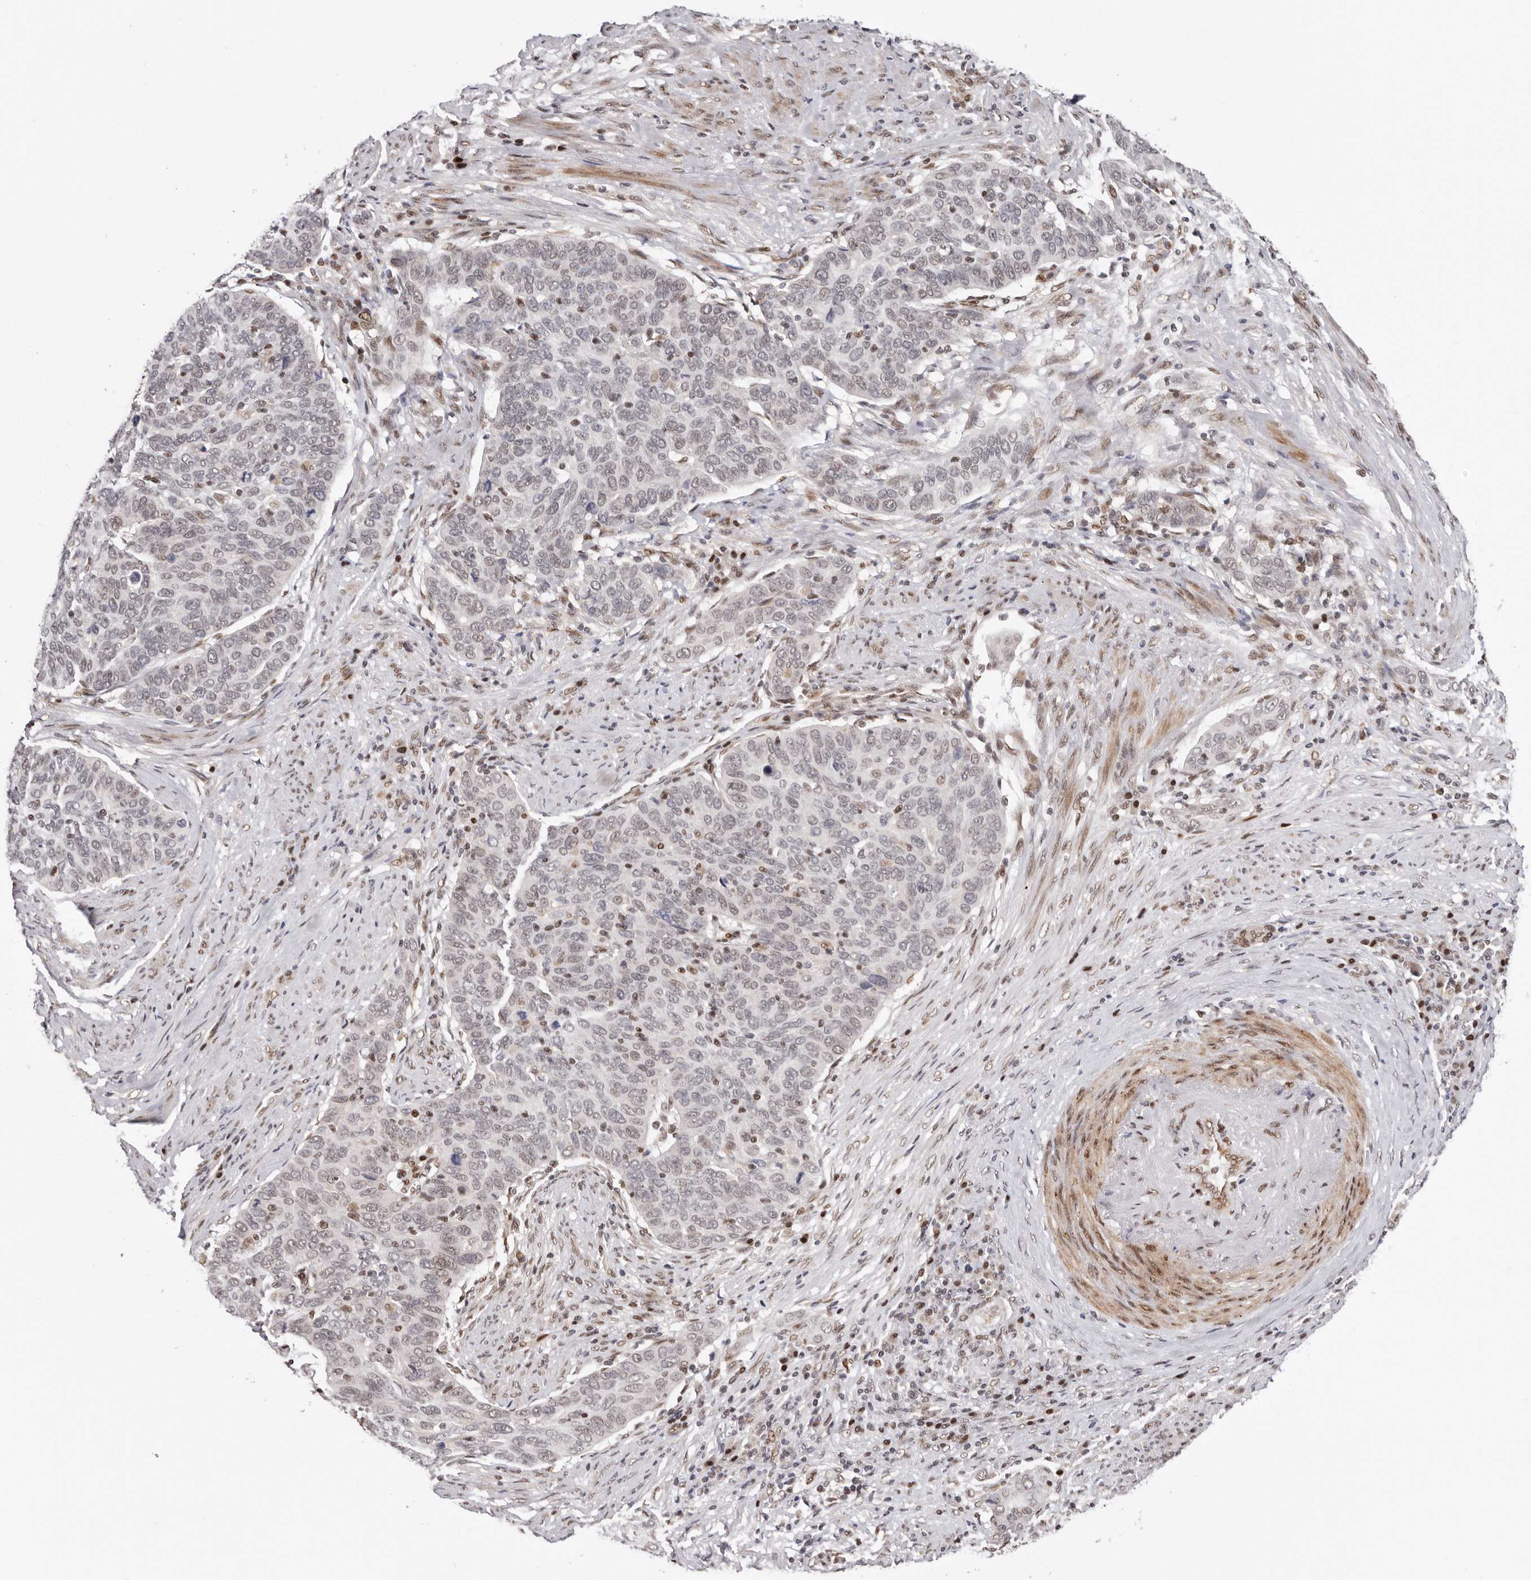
{"staining": {"intensity": "weak", "quantity": "<25%", "location": "nuclear"}, "tissue": "cervical cancer", "cell_type": "Tumor cells", "image_type": "cancer", "snomed": [{"axis": "morphology", "description": "Squamous cell carcinoma, NOS"}, {"axis": "topography", "description": "Cervix"}], "caption": "The IHC photomicrograph has no significant positivity in tumor cells of squamous cell carcinoma (cervical) tissue. Nuclei are stained in blue.", "gene": "SMAD7", "patient": {"sex": "female", "age": 60}}